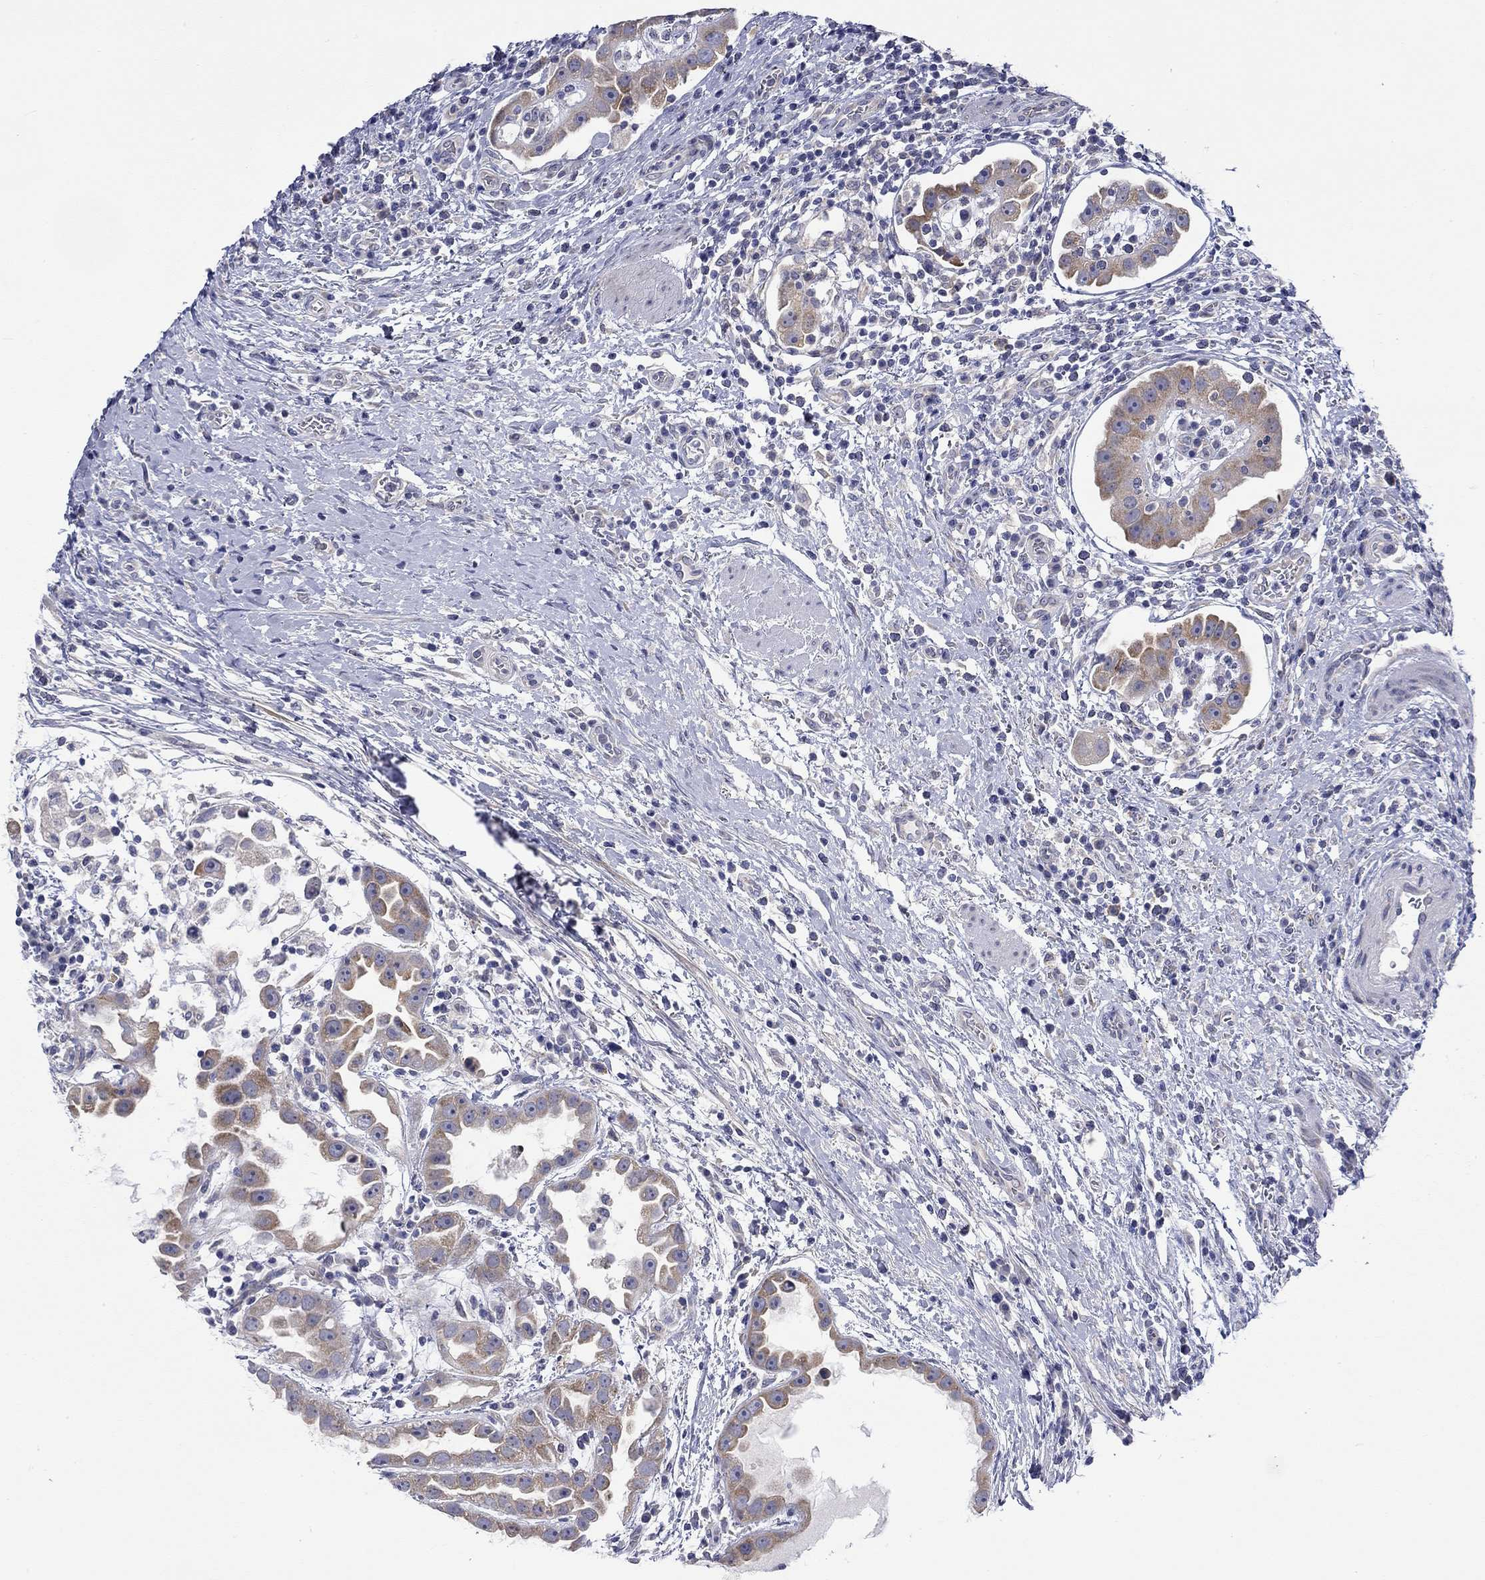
{"staining": {"intensity": "moderate", "quantity": ">75%", "location": "cytoplasmic/membranous"}, "tissue": "urothelial cancer", "cell_type": "Tumor cells", "image_type": "cancer", "snomed": [{"axis": "morphology", "description": "Urothelial carcinoma, High grade"}, {"axis": "topography", "description": "Urinary bladder"}], "caption": "Immunohistochemistry micrograph of neoplastic tissue: human urothelial cancer stained using IHC shows medium levels of moderate protein expression localized specifically in the cytoplasmic/membranous of tumor cells, appearing as a cytoplasmic/membranous brown color.", "gene": "CERS1", "patient": {"sex": "female", "age": 41}}